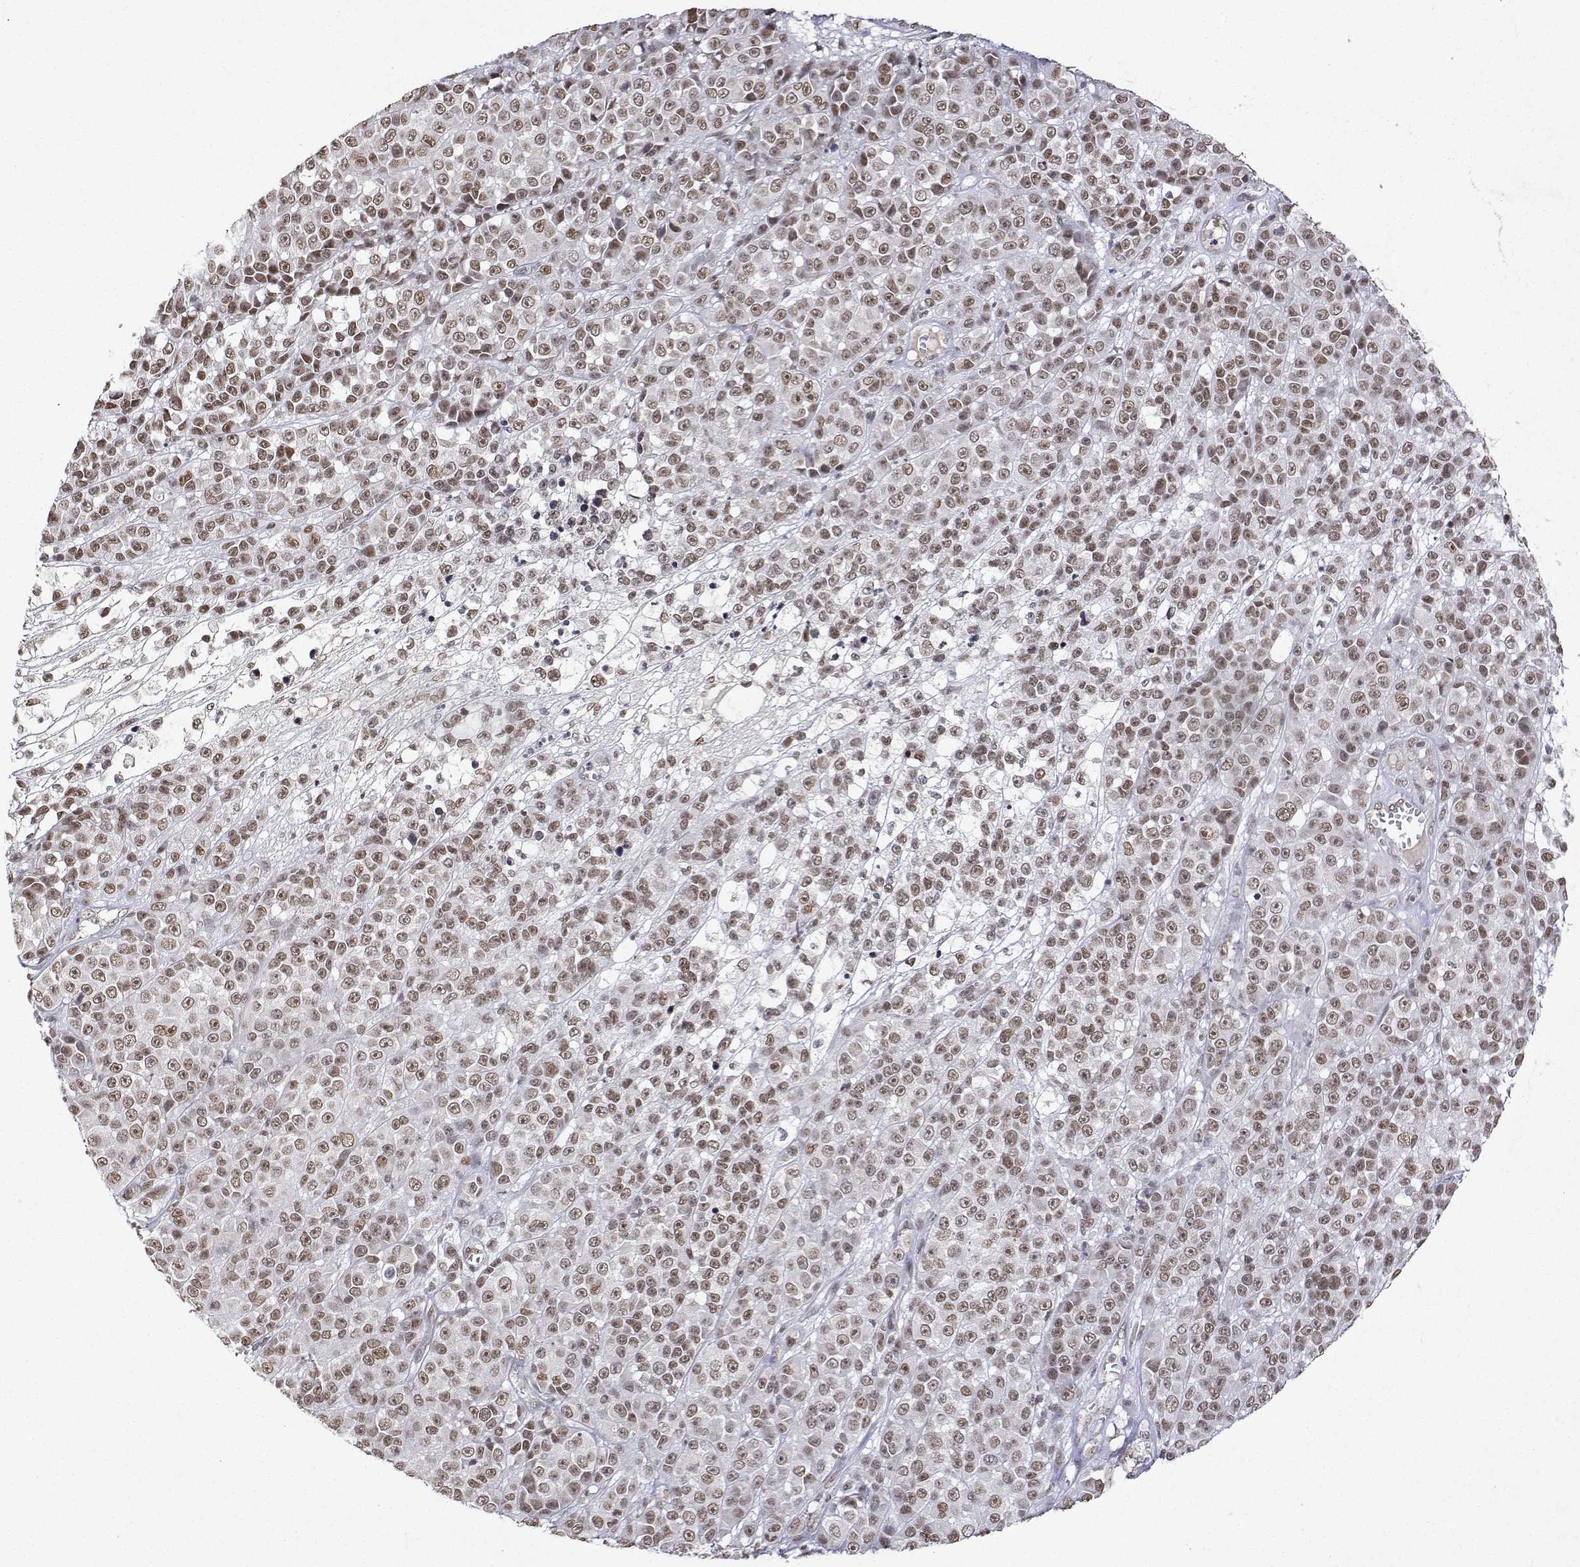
{"staining": {"intensity": "moderate", "quantity": ">75%", "location": "nuclear"}, "tissue": "melanoma", "cell_type": "Tumor cells", "image_type": "cancer", "snomed": [{"axis": "morphology", "description": "Malignant melanoma, NOS"}, {"axis": "topography", "description": "Skin"}, {"axis": "topography", "description": "Skin of back"}], "caption": "This is an image of immunohistochemistry (IHC) staining of melanoma, which shows moderate staining in the nuclear of tumor cells.", "gene": "XPC", "patient": {"sex": "male", "age": 91}}